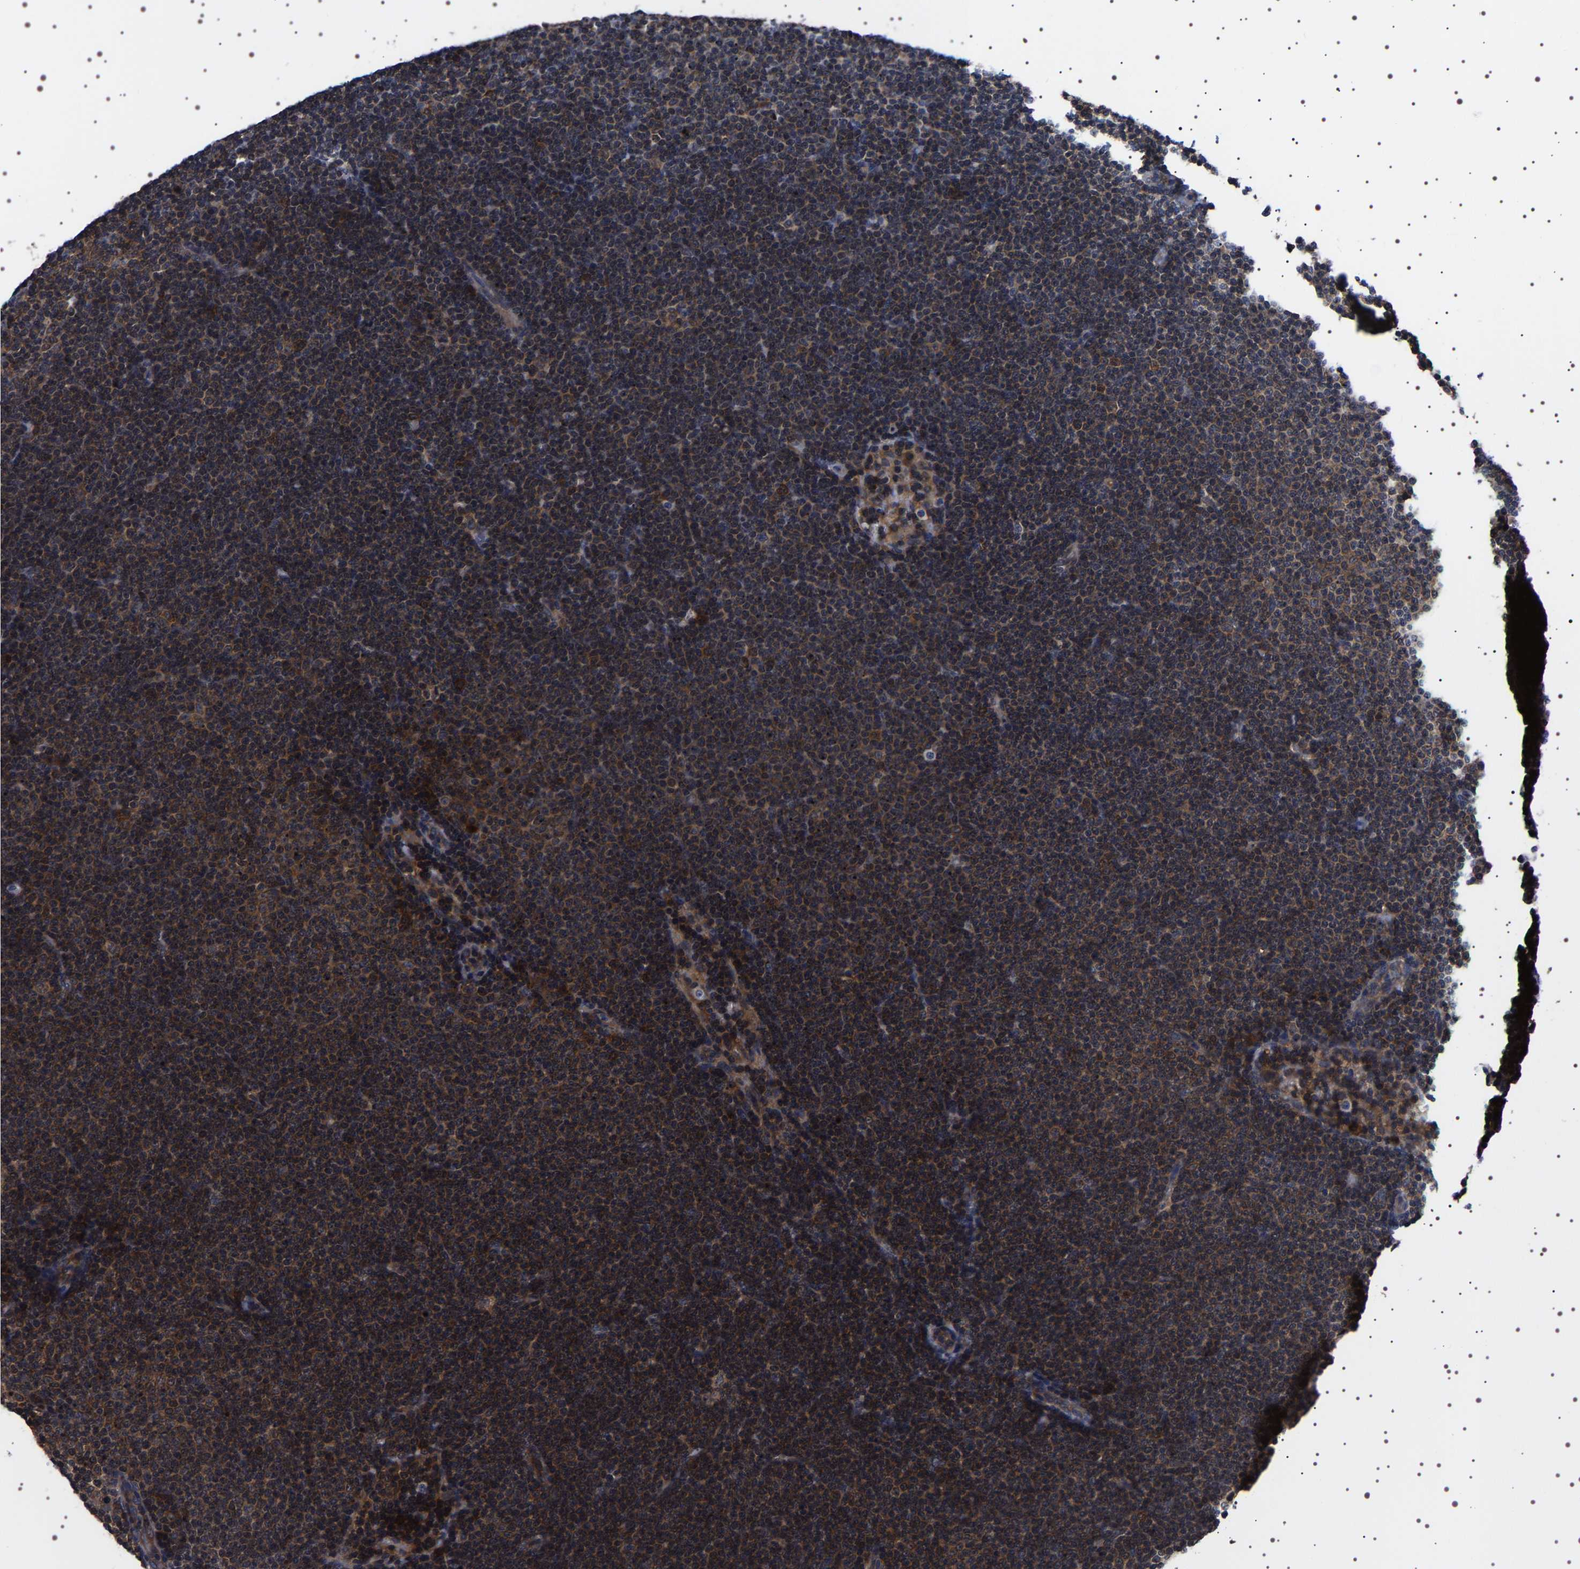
{"staining": {"intensity": "strong", "quantity": ">75%", "location": "cytoplasmic/membranous"}, "tissue": "lymphoma", "cell_type": "Tumor cells", "image_type": "cancer", "snomed": [{"axis": "morphology", "description": "Malignant lymphoma, non-Hodgkin's type, Low grade"}, {"axis": "topography", "description": "Lymph node"}], "caption": "Lymphoma was stained to show a protein in brown. There is high levels of strong cytoplasmic/membranous positivity in about >75% of tumor cells. The protein is stained brown, and the nuclei are stained in blue (DAB (3,3'-diaminobenzidine) IHC with brightfield microscopy, high magnification).", "gene": "DARS1", "patient": {"sex": "female", "age": 53}}